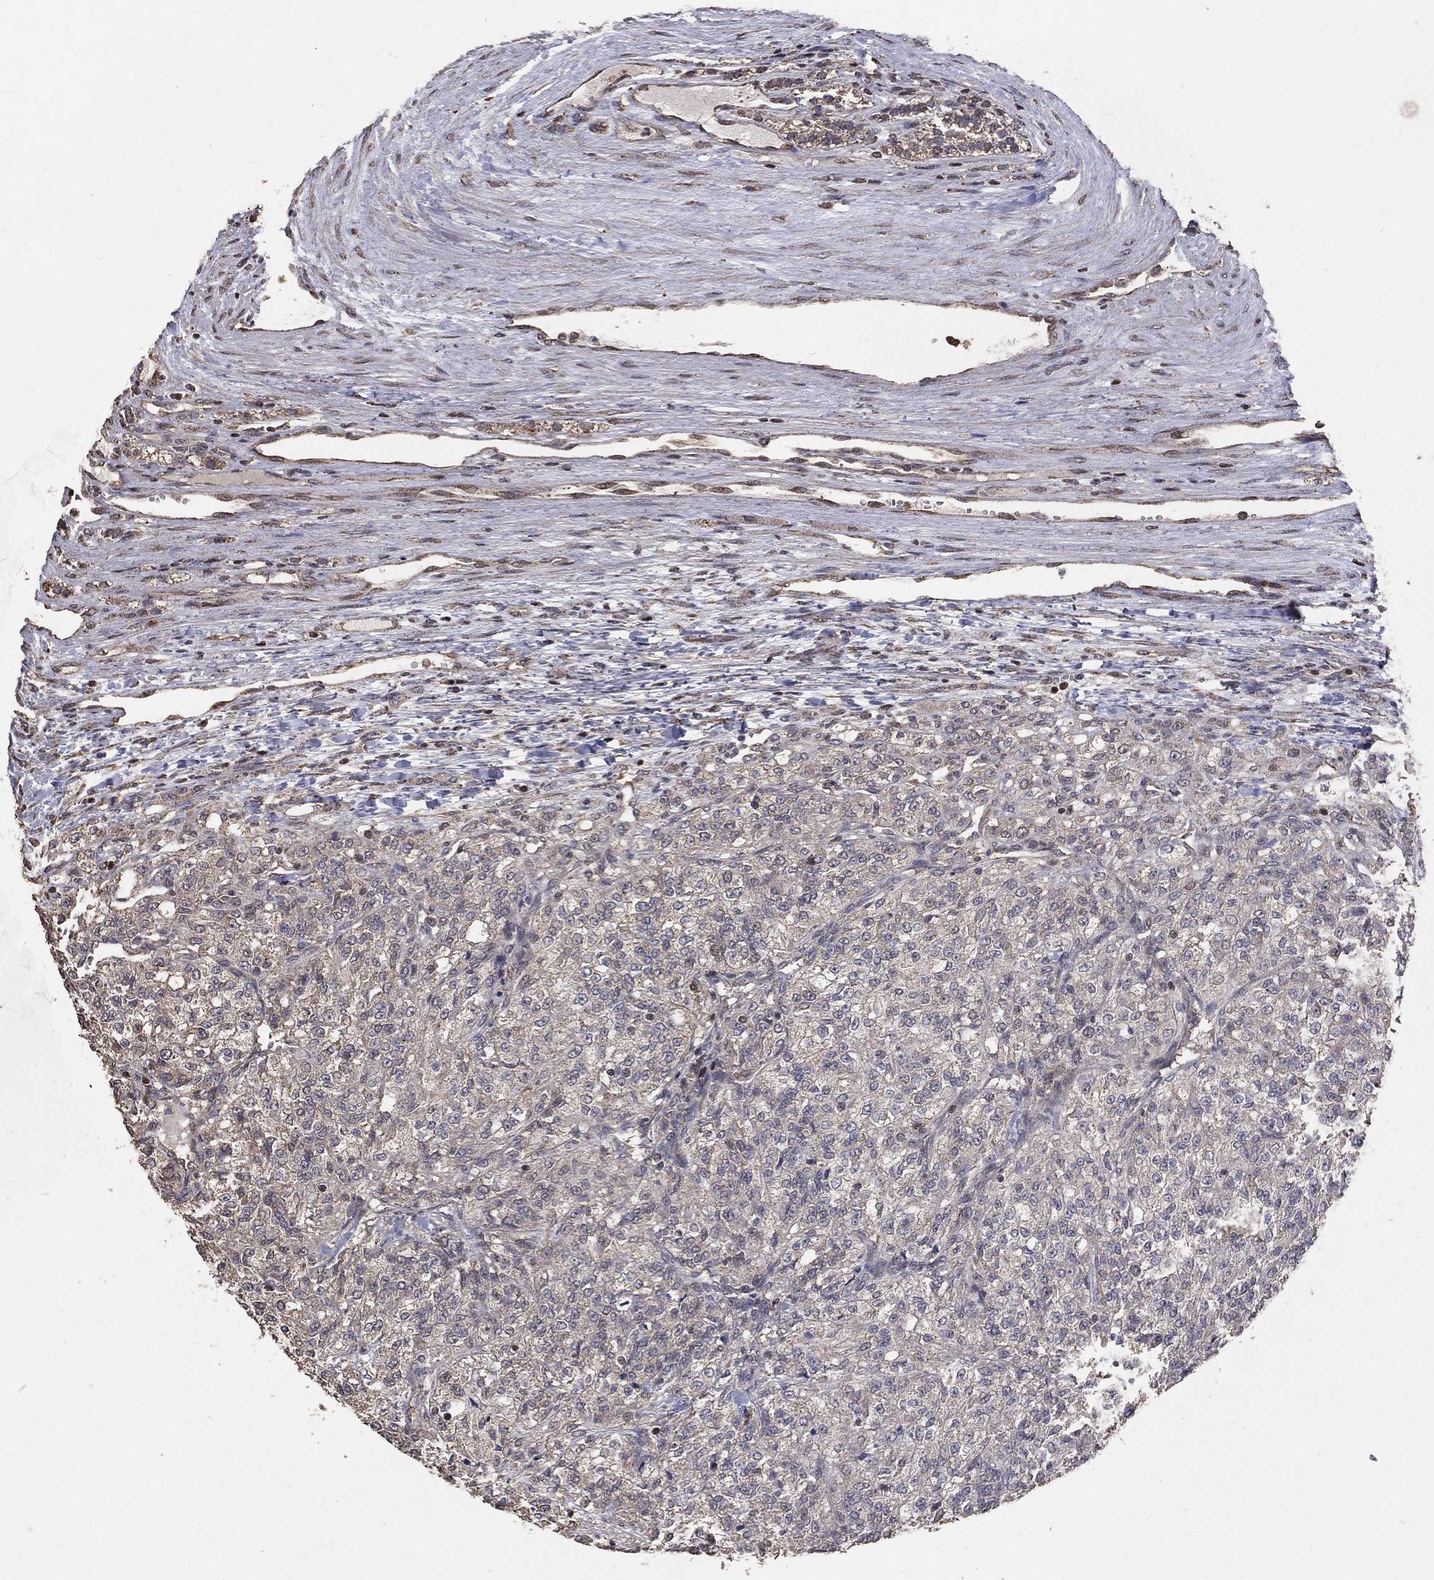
{"staining": {"intensity": "negative", "quantity": "none", "location": "none"}, "tissue": "renal cancer", "cell_type": "Tumor cells", "image_type": "cancer", "snomed": [{"axis": "morphology", "description": "Adenocarcinoma, NOS"}, {"axis": "topography", "description": "Kidney"}], "caption": "Immunohistochemical staining of human renal adenocarcinoma displays no significant positivity in tumor cells.", "gene": "LY6K", "patient": {"sex": "female", "age": 63}}